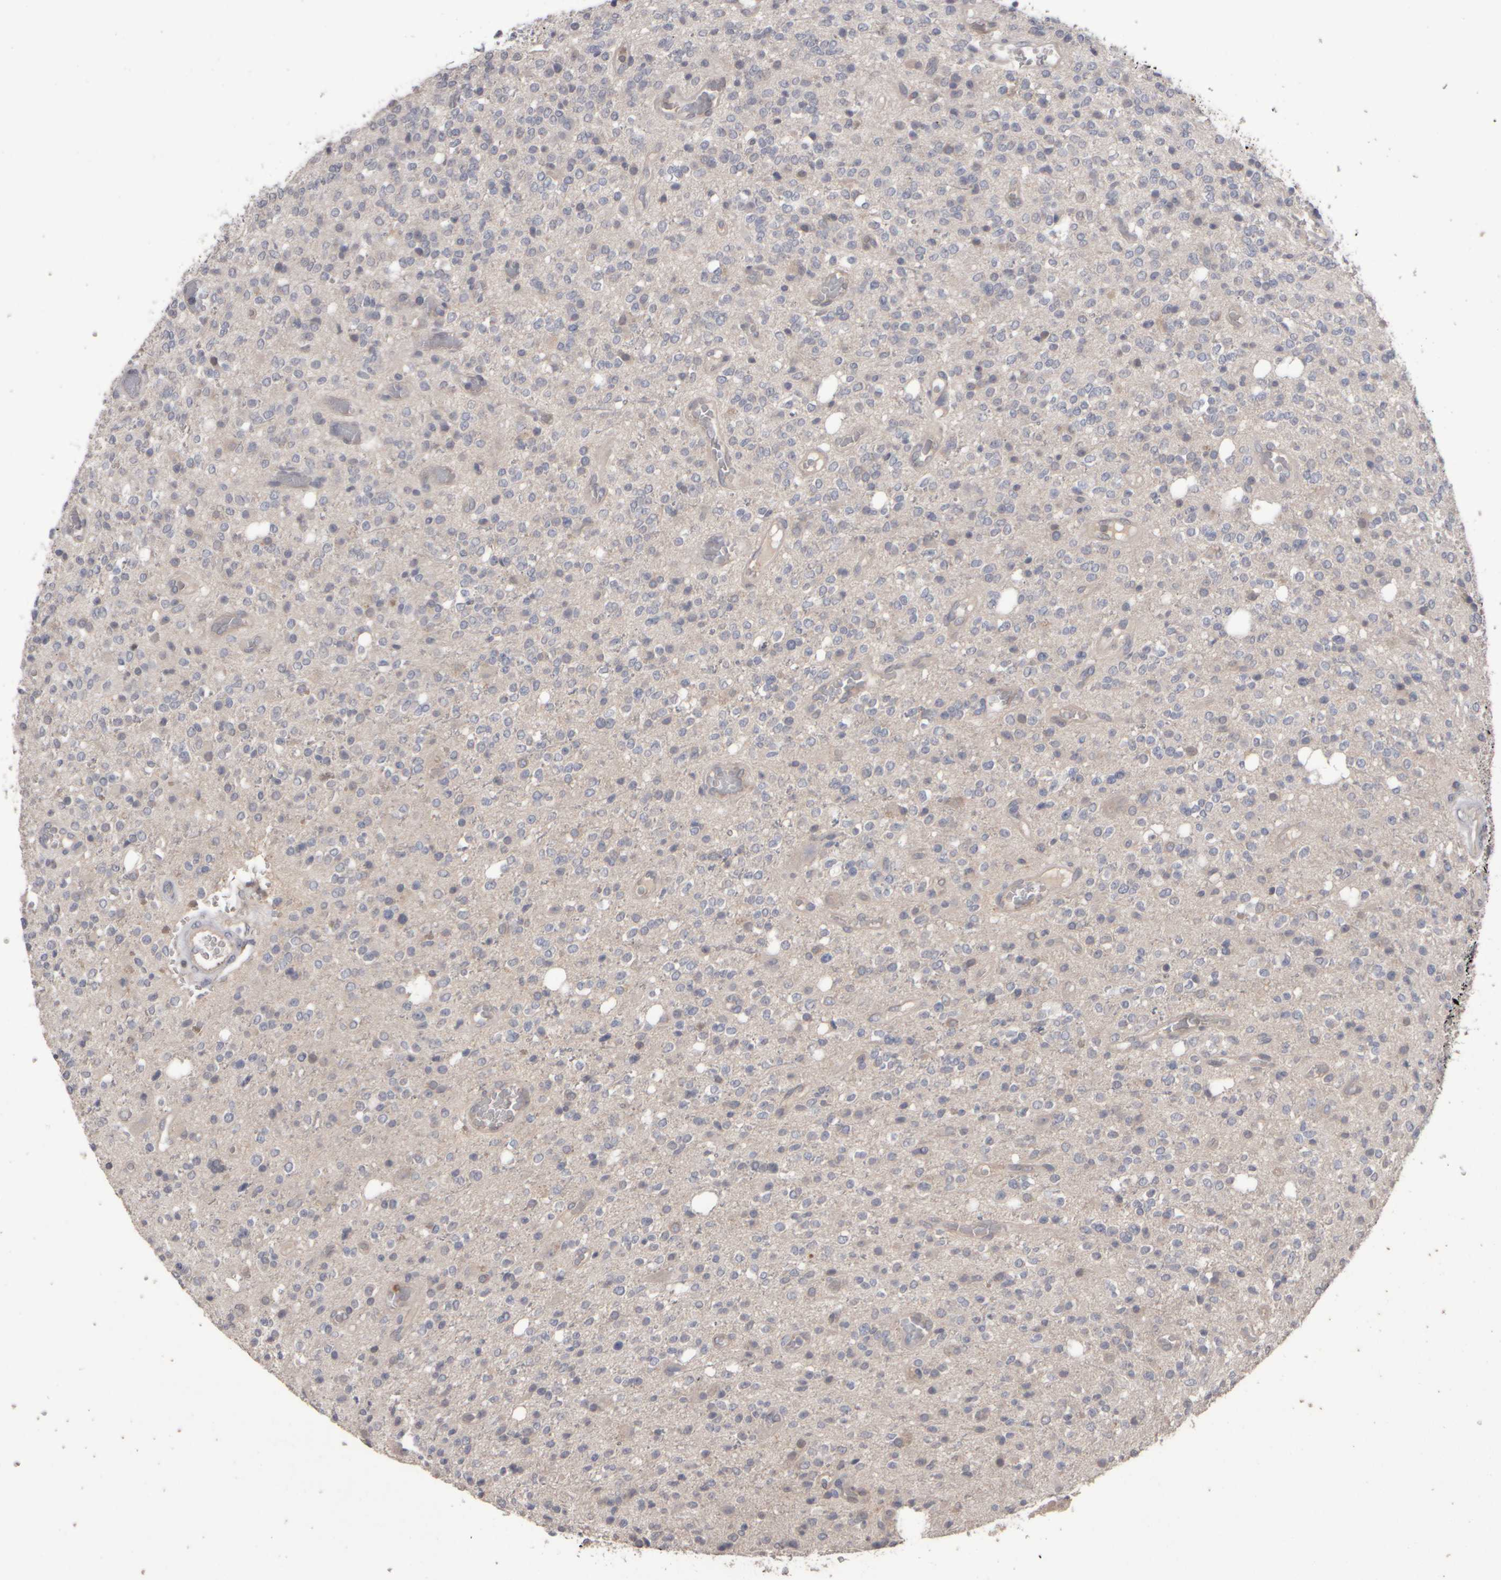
{"staining": {"intensity": "negative", "quantity": "none", "location": "none"}, "tissue": "glioma", "cell_type": "Tumor cells", "image_type": "cancer", "snomed": [{"axis": "morphology", "description": "Glioma, malignant, High grade"}, {"axis": "topography", "description": "Brain"}], "caption": "The histopathology image demonstrates no significant staining in tumor cells of malignant glioma (high-grade).", "gene": "EPHX2", "patient": {"sex": "male", "age": 34}}